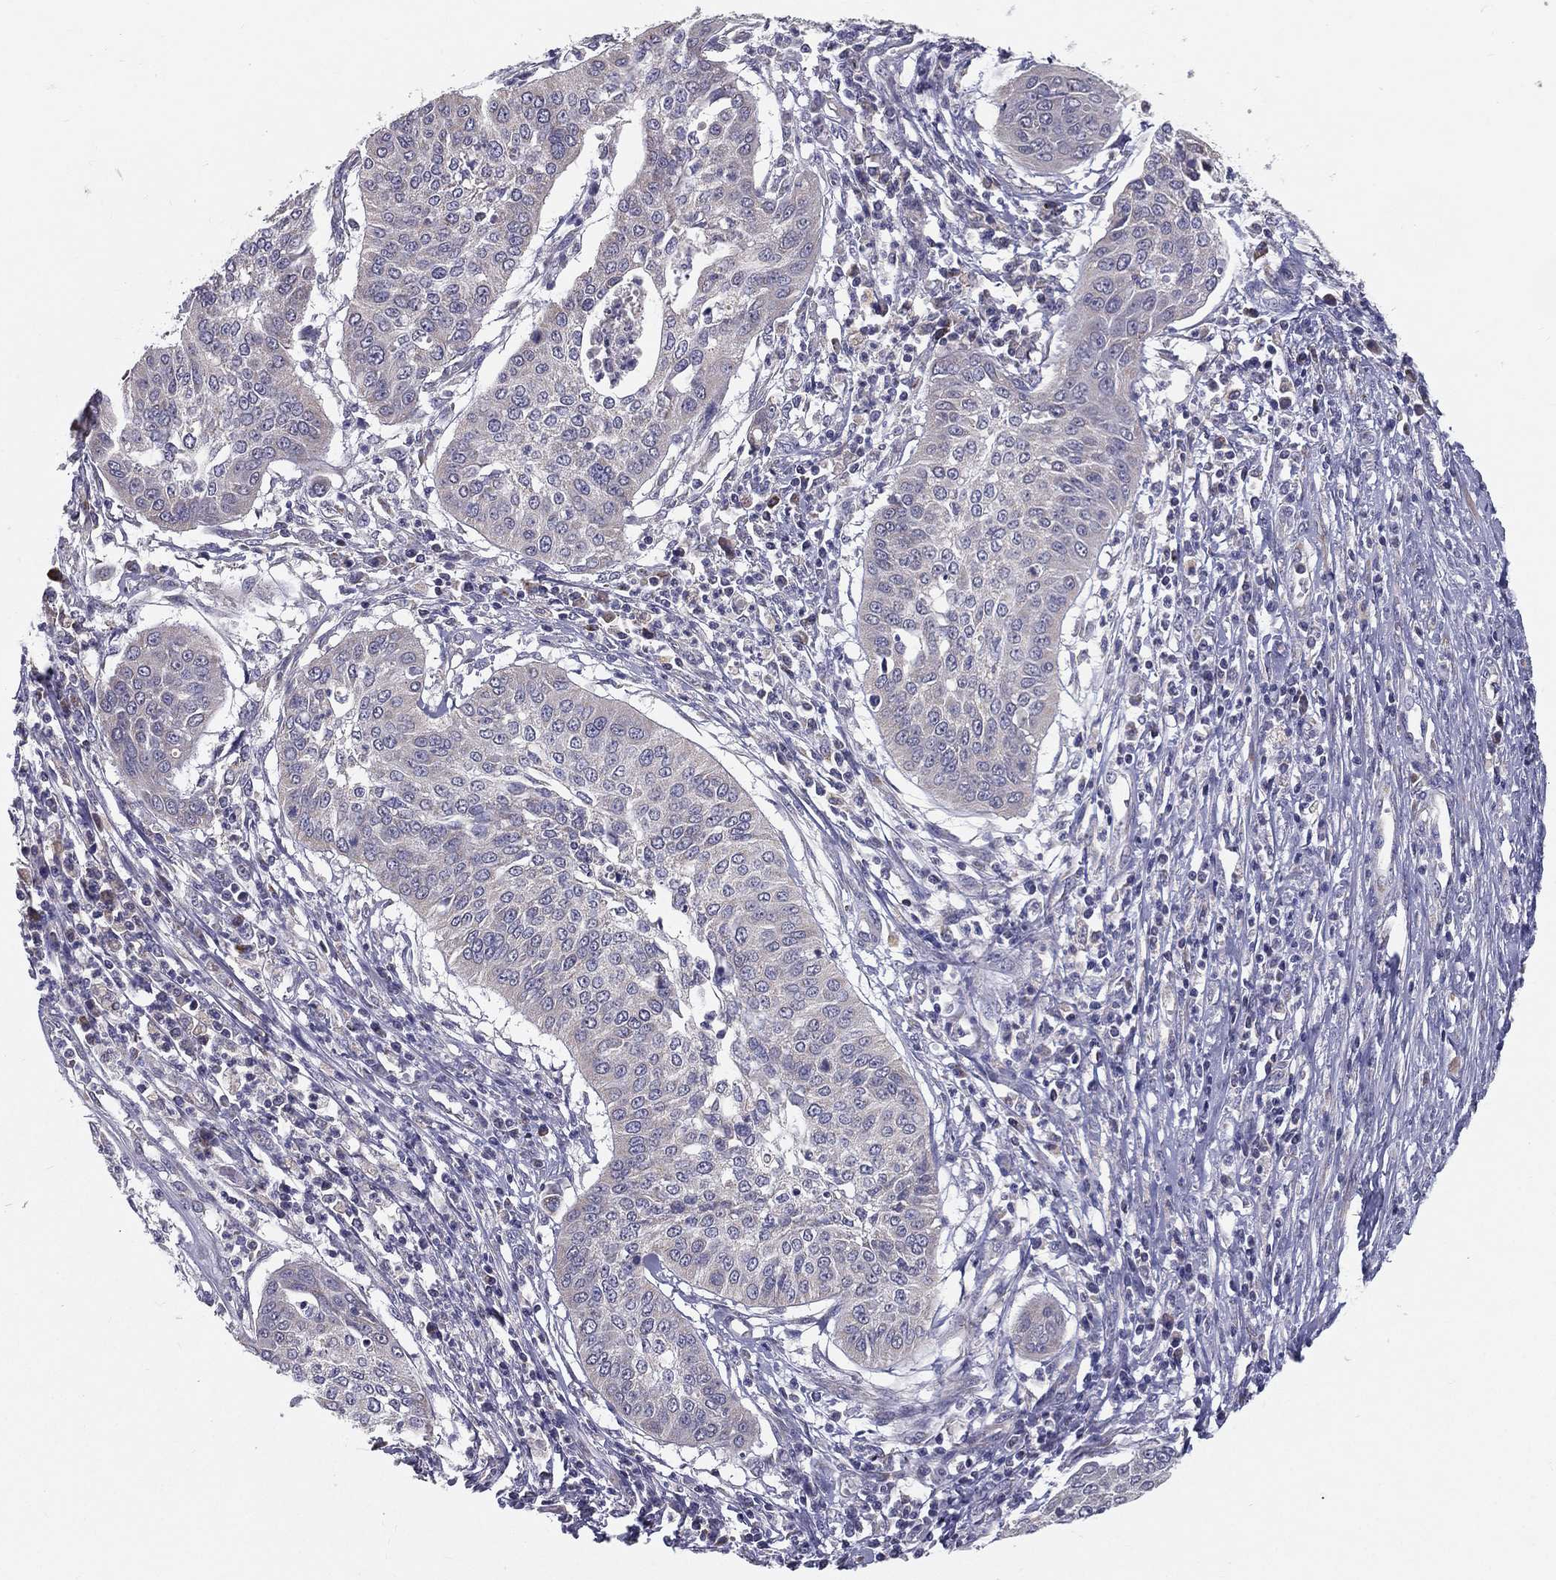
{"staining": {"intensity": "negative", "quantity": "none", "location": "none"}, "tissue": "cervical cancer", "cell_type": "Tumor cells", "image_type": "cancer", "snomed": [{"axis": "morphology", "description": "Normal tissue, NOS"}, {"axis": "morphology", "description": "Squamous cell carcinoma, NOS"}, {"axis": "topography", "description": "Cervix"}], "caption": "DAB immunohistochemical staining of cervical cancer (squamous cell carcinoma) exhibits no significant expression in tumor cells. Brightfield microscopy of immunohistochemistry stained with DAB (brown) and hematoxylin (blue), captured at high magnification.", "gene": "PCSK1", "patient": {"sex": "female", "age": 39}}